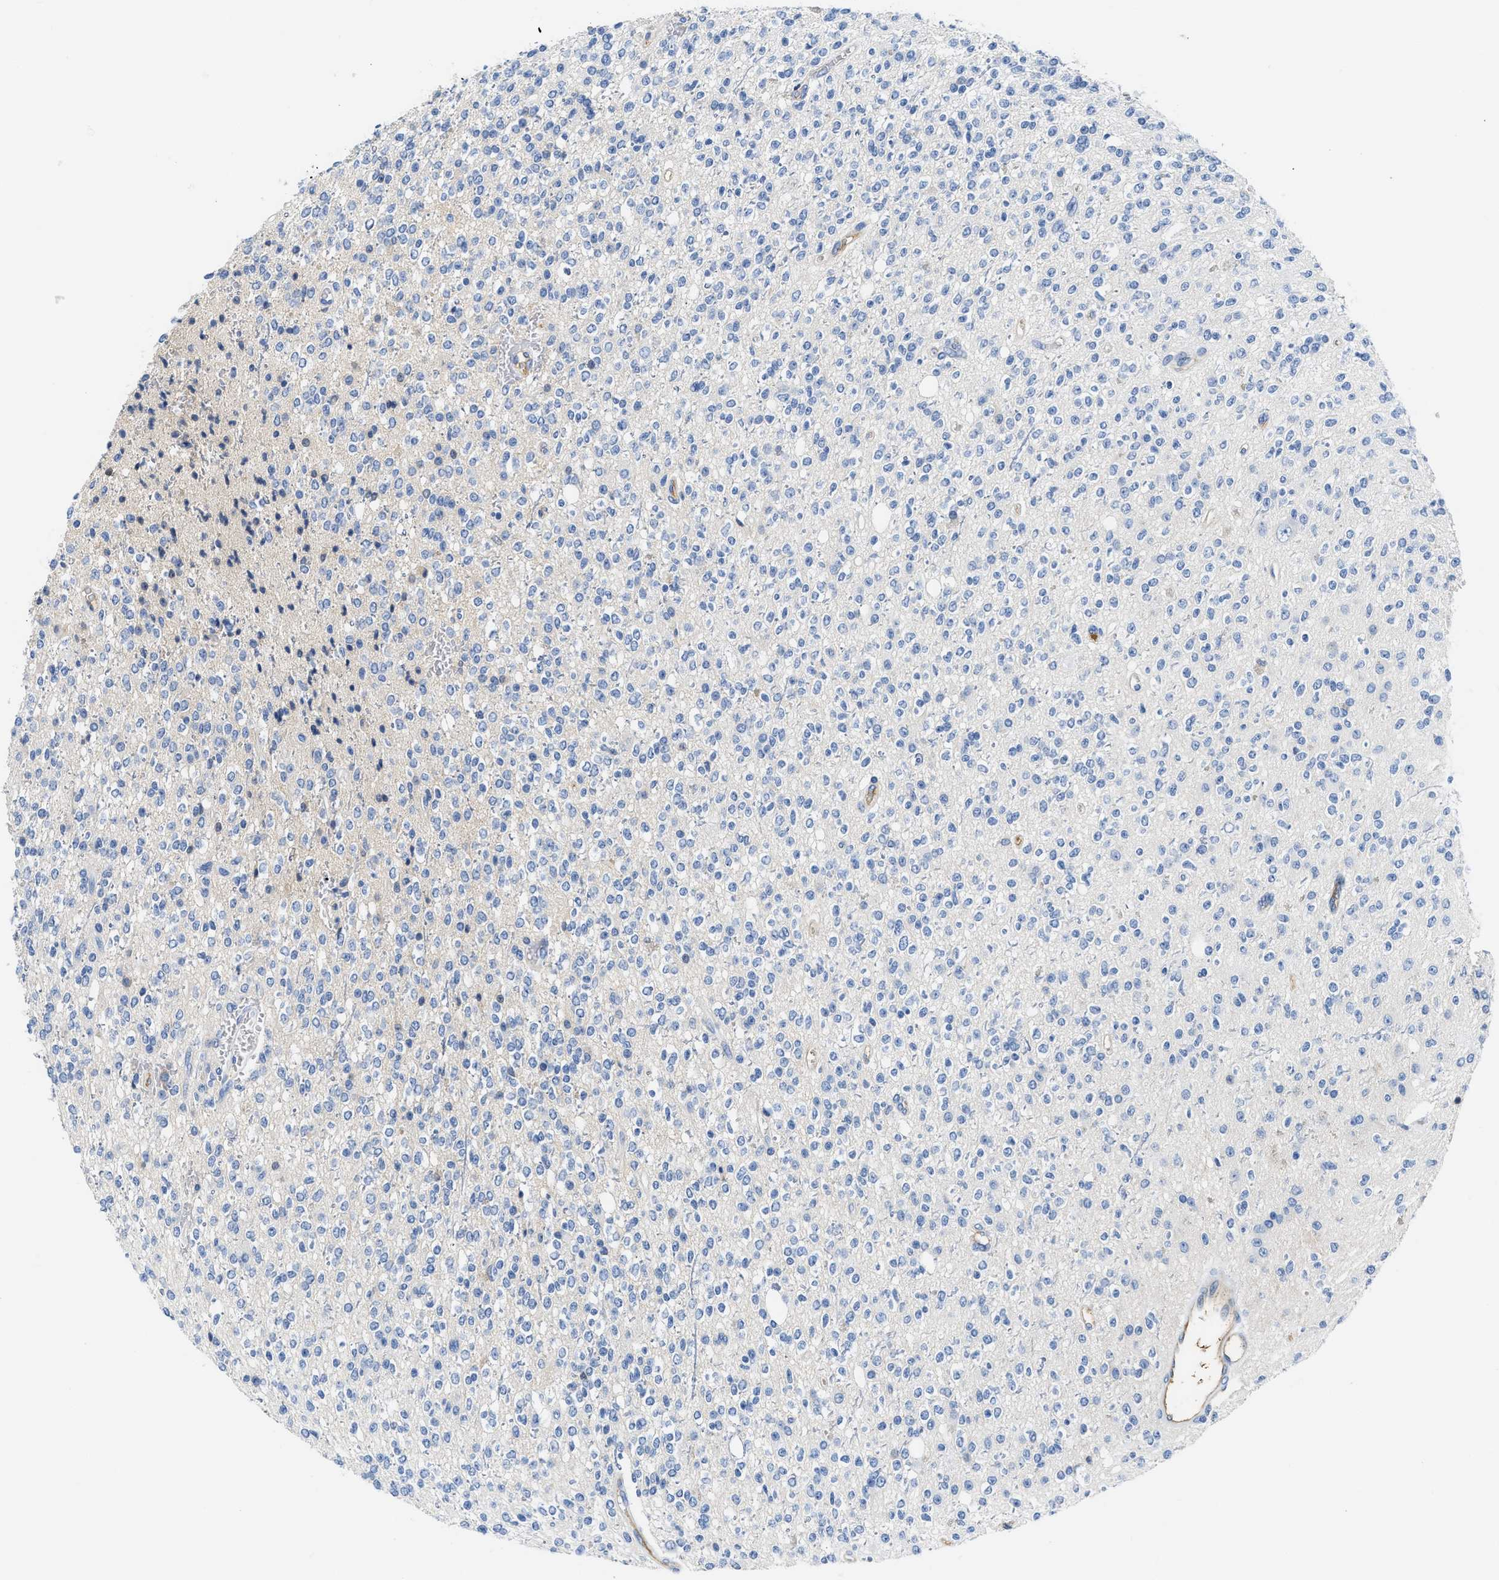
{"staining": {"intensity": "negative", "quantity": "none", "location": "none"}, "tissue": "glioma", "cell_type": "Tumor cells", "image_type": "cancer", "snomed": [{"axis": "morphology", "description": "Glioma, malignant, High grade"}, {"axis": "topography", "description": "Brain"}], "caption": "An immunohistochemistry (IHC) micrograph of glioma is shown. There is no staining in tumor cells of glioma.", "gene": "GC", "patient": {"sex": "male", "age": 34}}